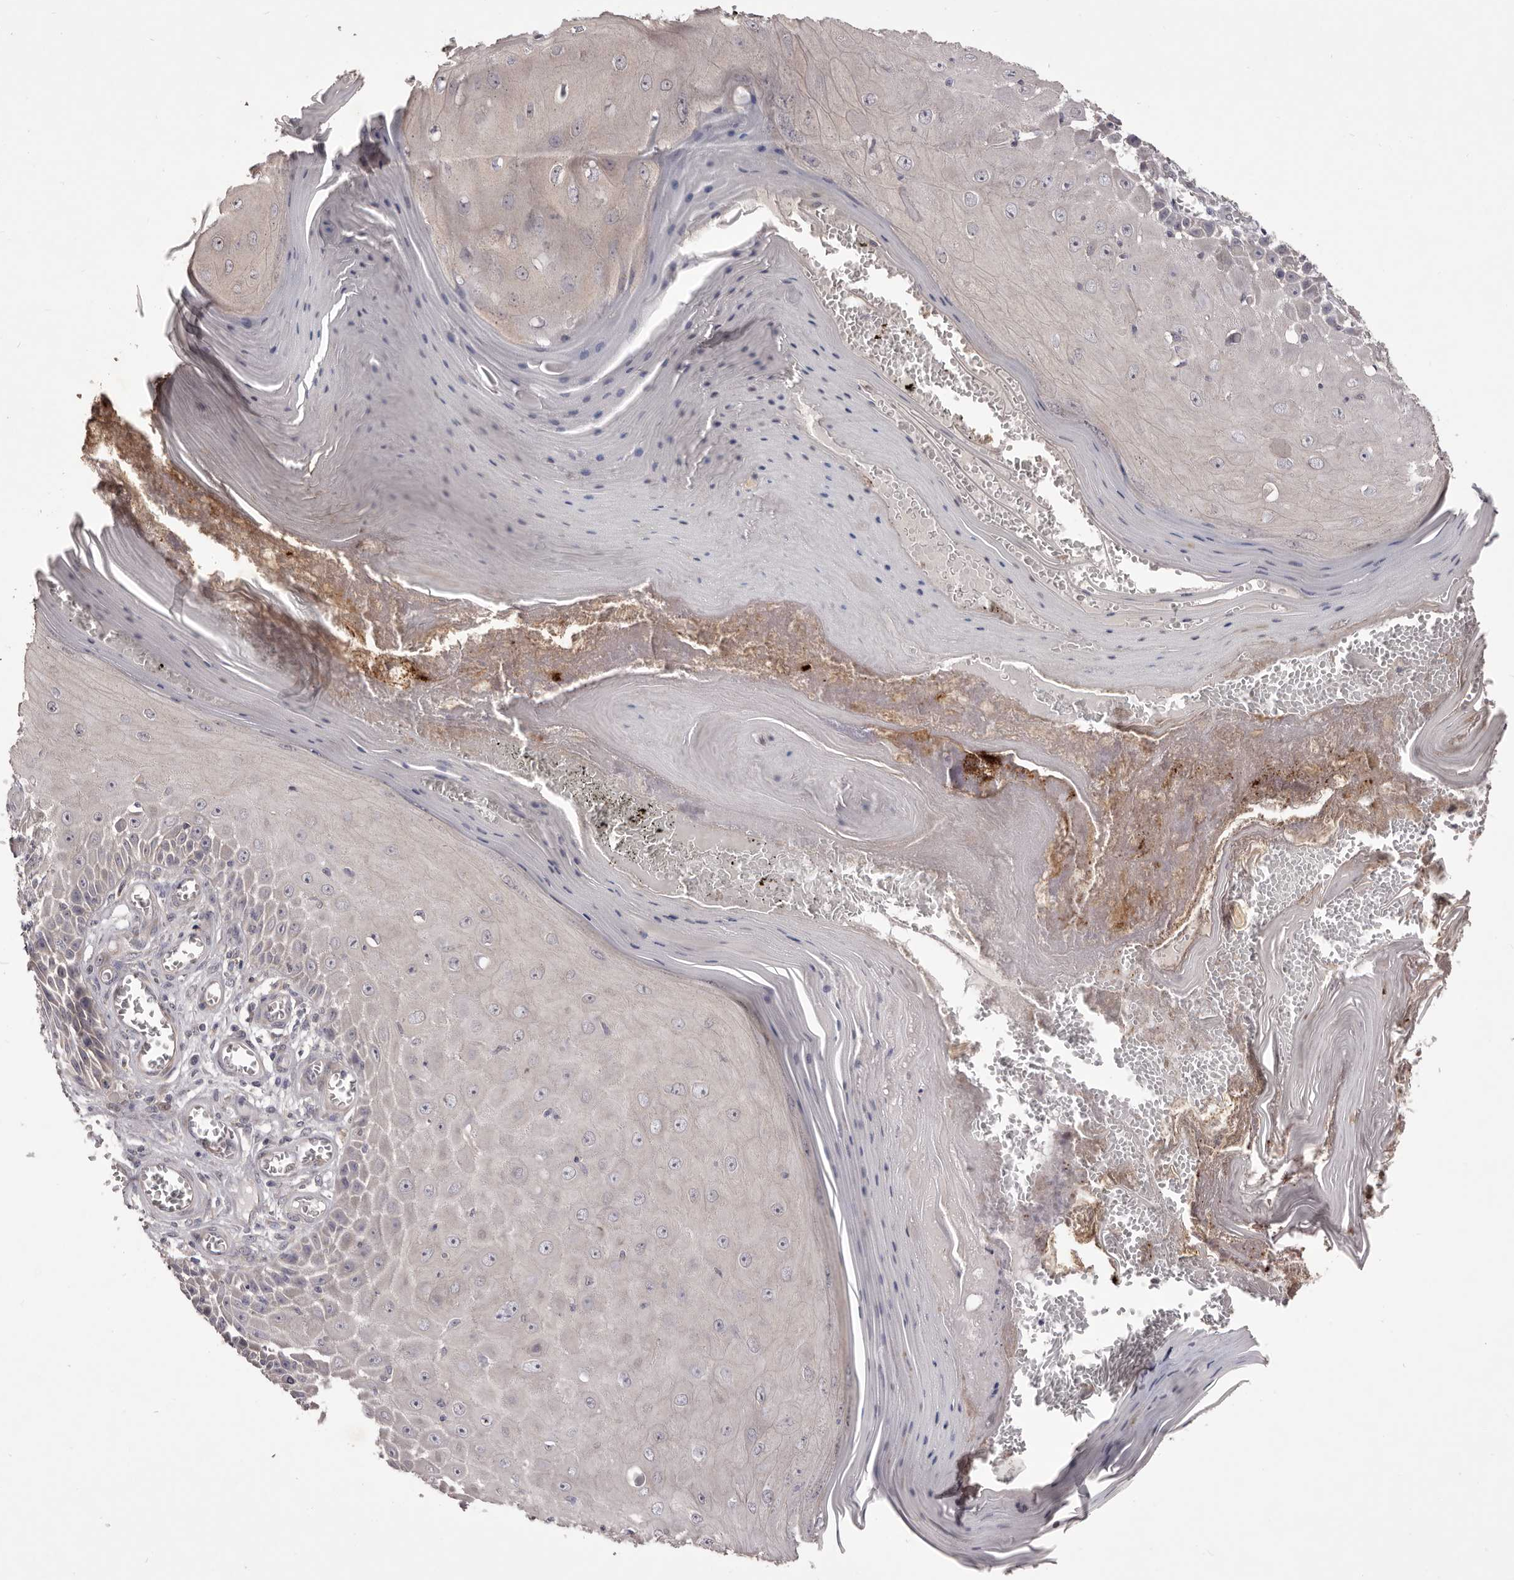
{"staining": {"intensity": "negative", "quantity": "none", "location": "none"}, "tissue": "skin cancer", "cell_type": "Tumor cells", "image_type": "cancer", "snomed": [{"axis": "morphology", "description": "Squamous cell carcinoma, NOS"}, {"axis": "topography", "description": "Skin"}], "caption": "DAB (3,3'-diaminobenzidine) immunohistochemical staining of skin squamous cell carcinoma demonstrates no significant positivity in tumor cells.", "gene": "PNRC1", "patient": {"sex": "female", "age": 73}}